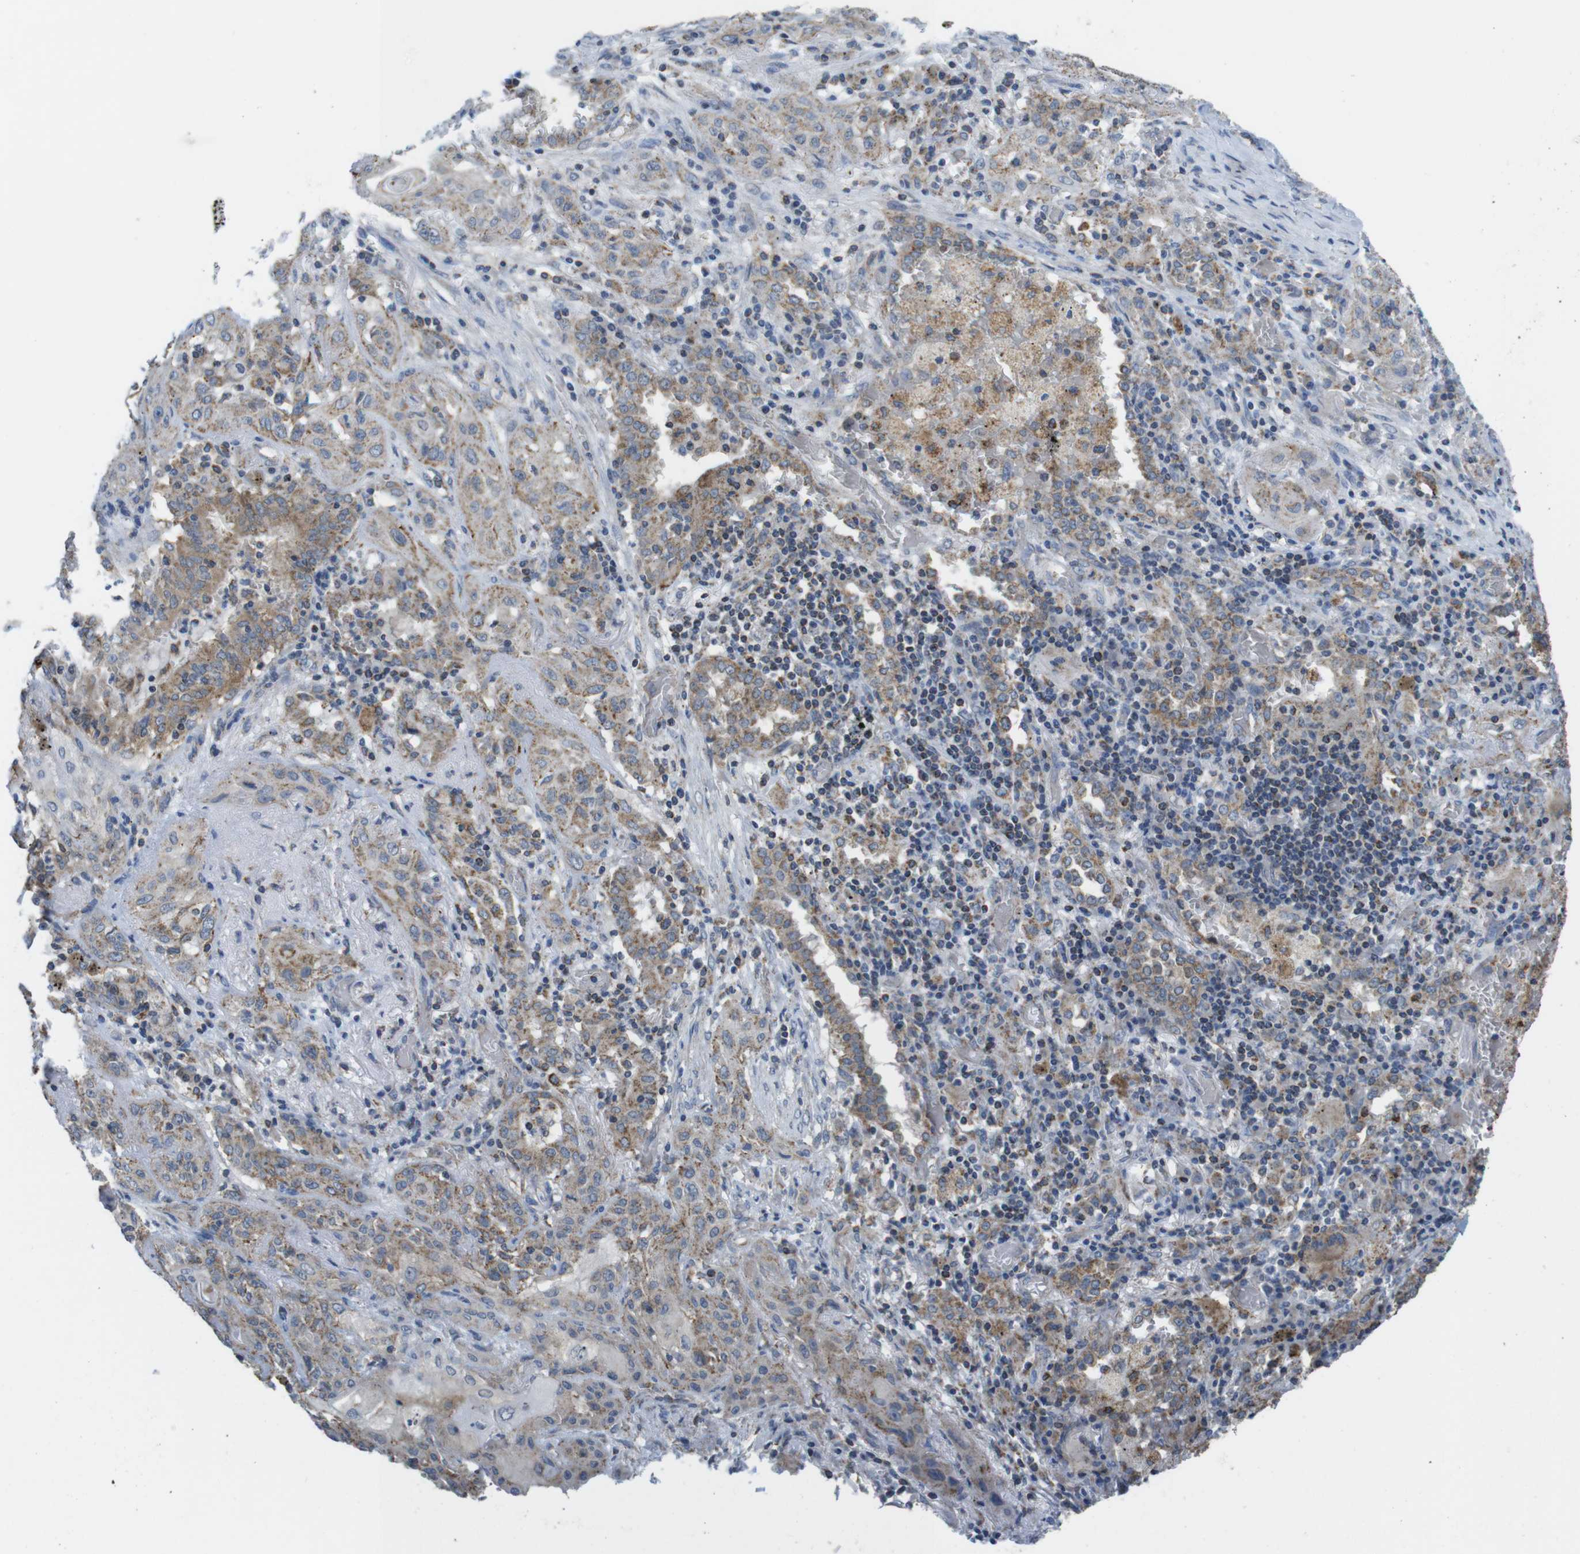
{"staining": {"intensity": "weak", "quantity": "25%-75%", "location": "cytoplasmic/membranous"}, "tissue": "lung cancer", "cell_type": "Tumor cells", "image_type": "cancer", "snomed": [{"axis": "morphology", "description": "Squamous cell carcinoma, NOS"}, {"axis": "topography", "description": "Lung"}], "caption": "Immunohistochemistry (DAB (3,3'-diaminobenzidine)) staining of lung cancer demonstrates weak cytoplasmic/membranous protein staining in approximately 25%-75% of tumor cells.", "gene": "GRIK2", "patient": {"sex": "female", "age": 47}}